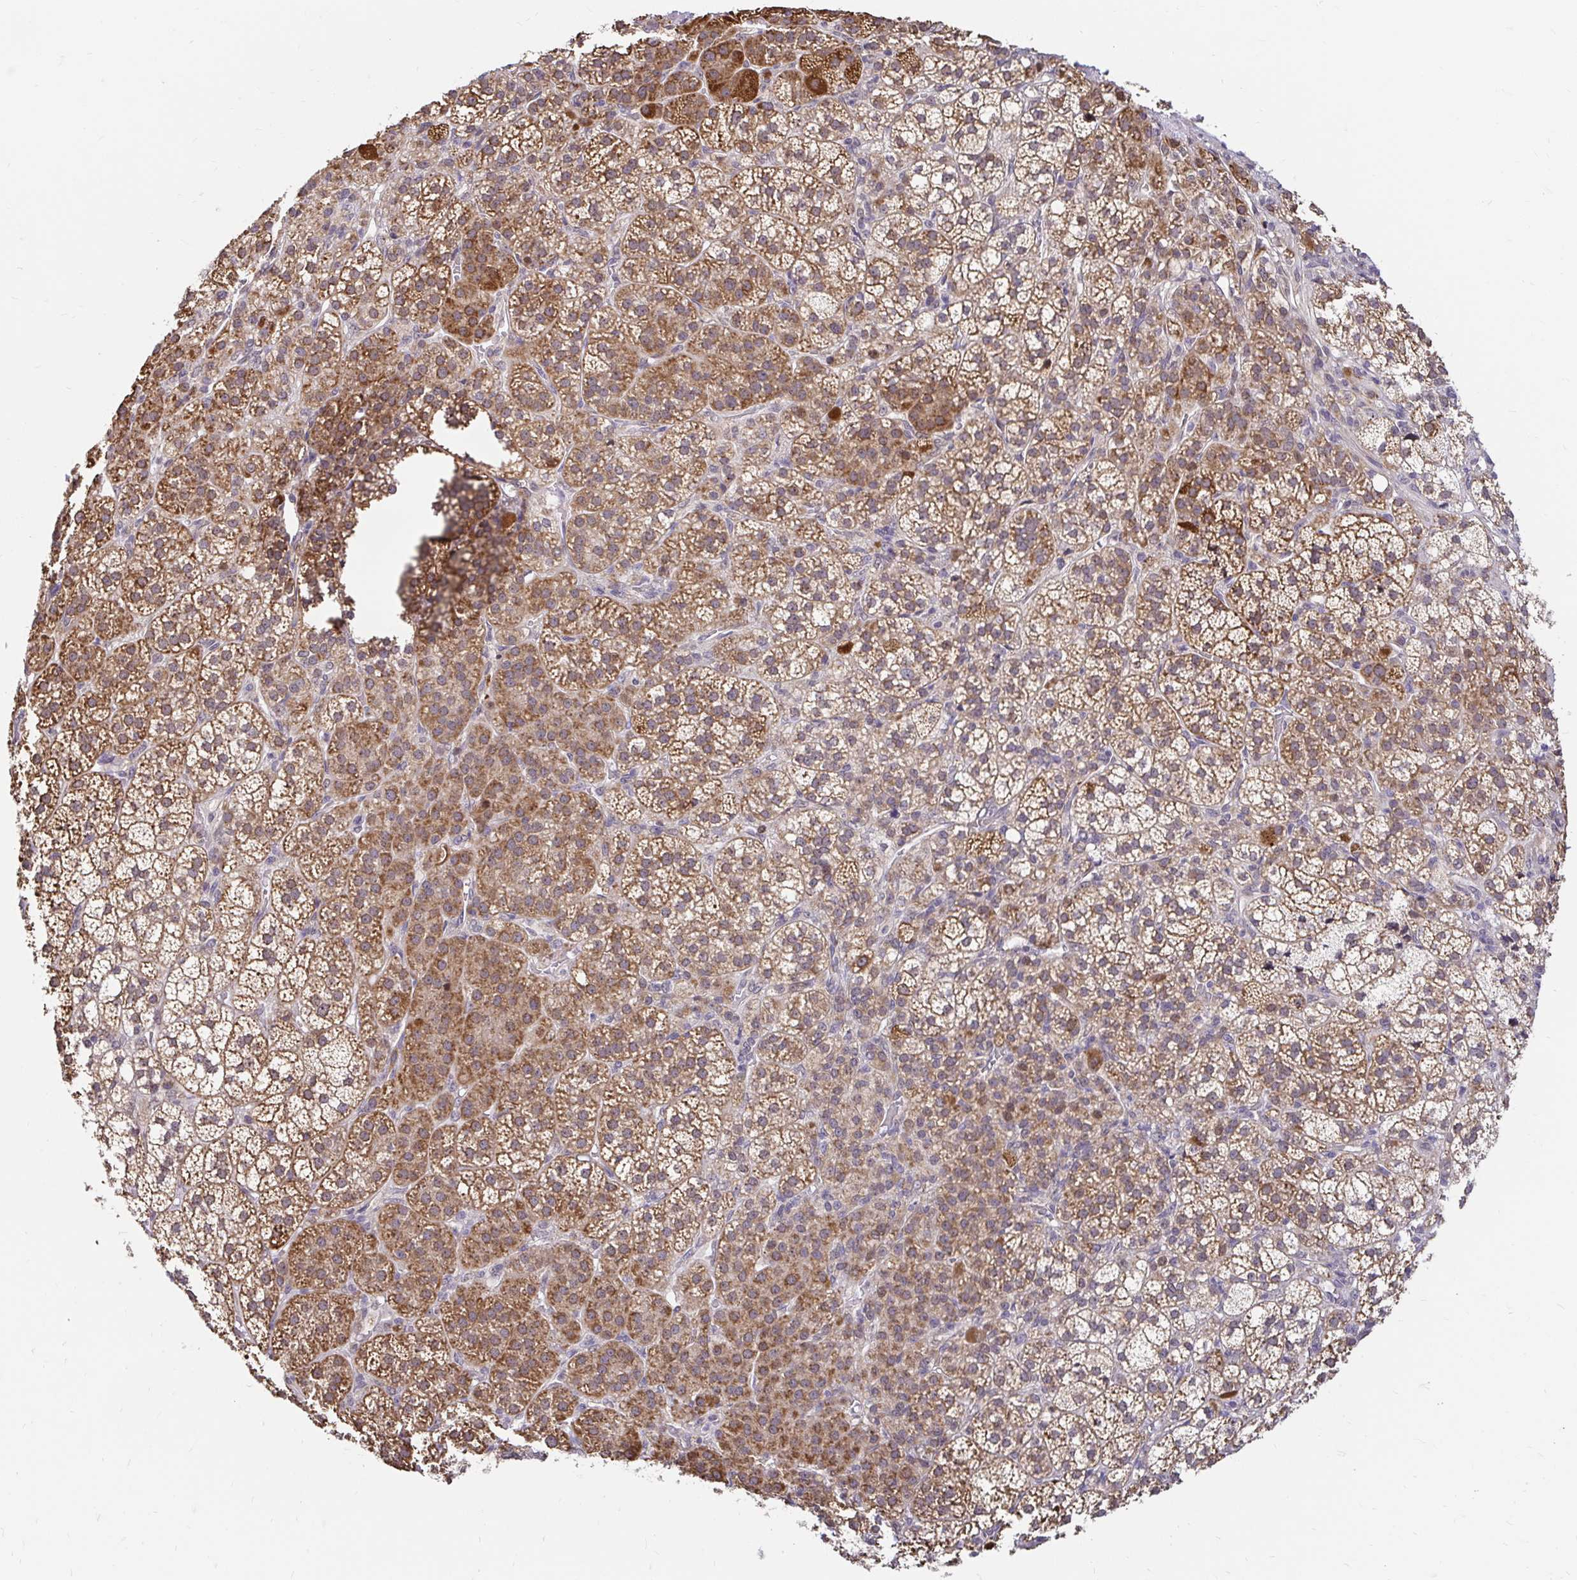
{"staining": {"intensity": "strong", "quantity": ">75%", "location": "cytoplasmic/membranous"}, "tissue": "adrenal gland", "cell_type": "Glandular cells", "image_type": "normal", "snomed": [{"axis": "morphology", "description": "Normal tissue, NOS"}, {"axis": "topography", "description": "Adrenal gland"}], "caption": "Glandular cells demonstrate high levels of strong cytoplasmic/membranous expression in approximately >75% of cells in benign adrenal gland.", "gene": "TIMM50", "patient": {"sex": "female", "age": 60}}